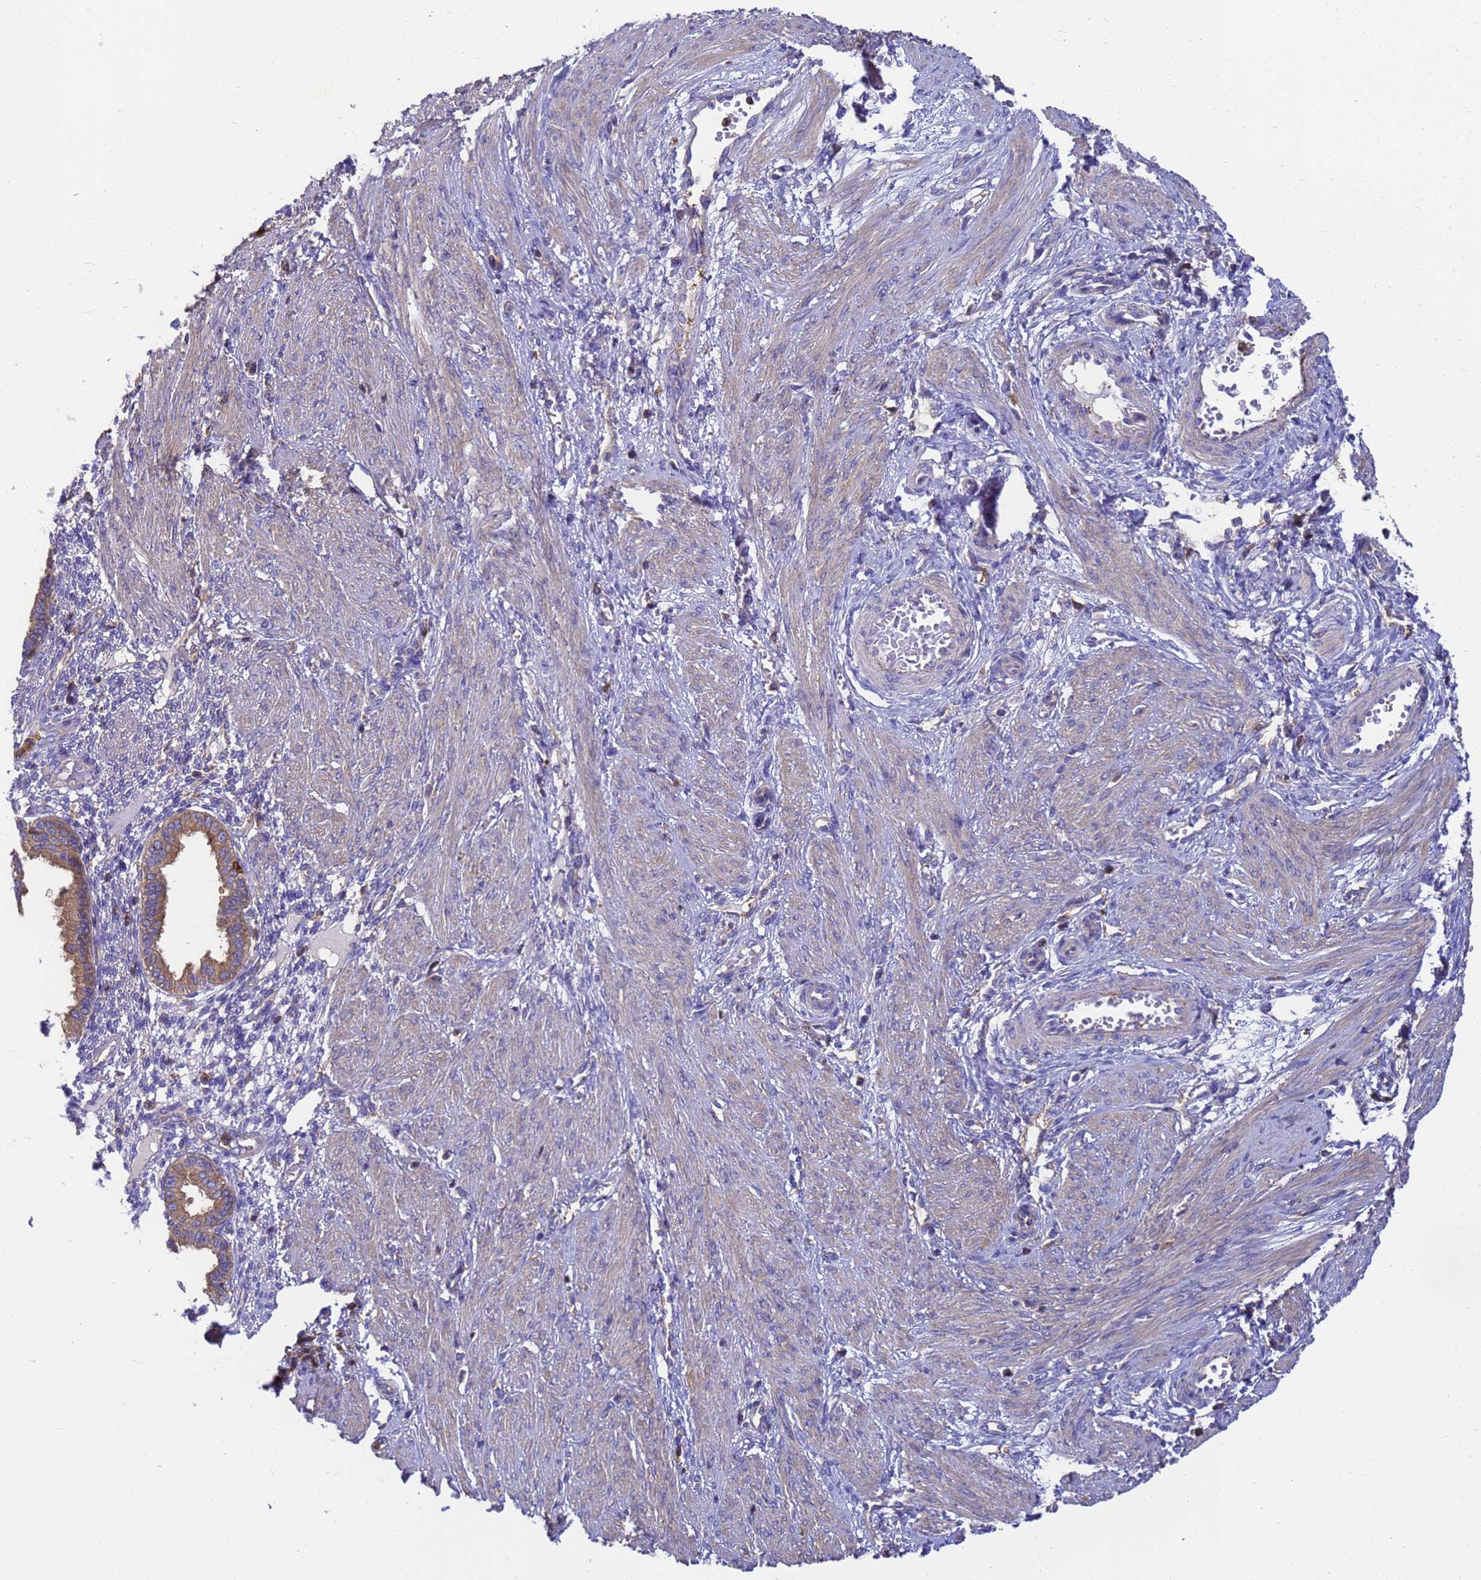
{"staining": {"intensity": "negative", "quantity": "none", "location": "none"}, "tissue": "endometrium", "cell_type": "Cells in endometrial stroma", "image_type": "normal", "snomed": [{"axis": "morphology", "description": "Normal tissue, NOS"}, {"axis": "topography", "description": "Endometrium"}], "caption": "IHC image of normal human endometrium stained for a protein (brown), which shows no expression in cells in endometrial stroma.", "gene": "ZNF235", "patient": {"sex": "female", "age": 33}}